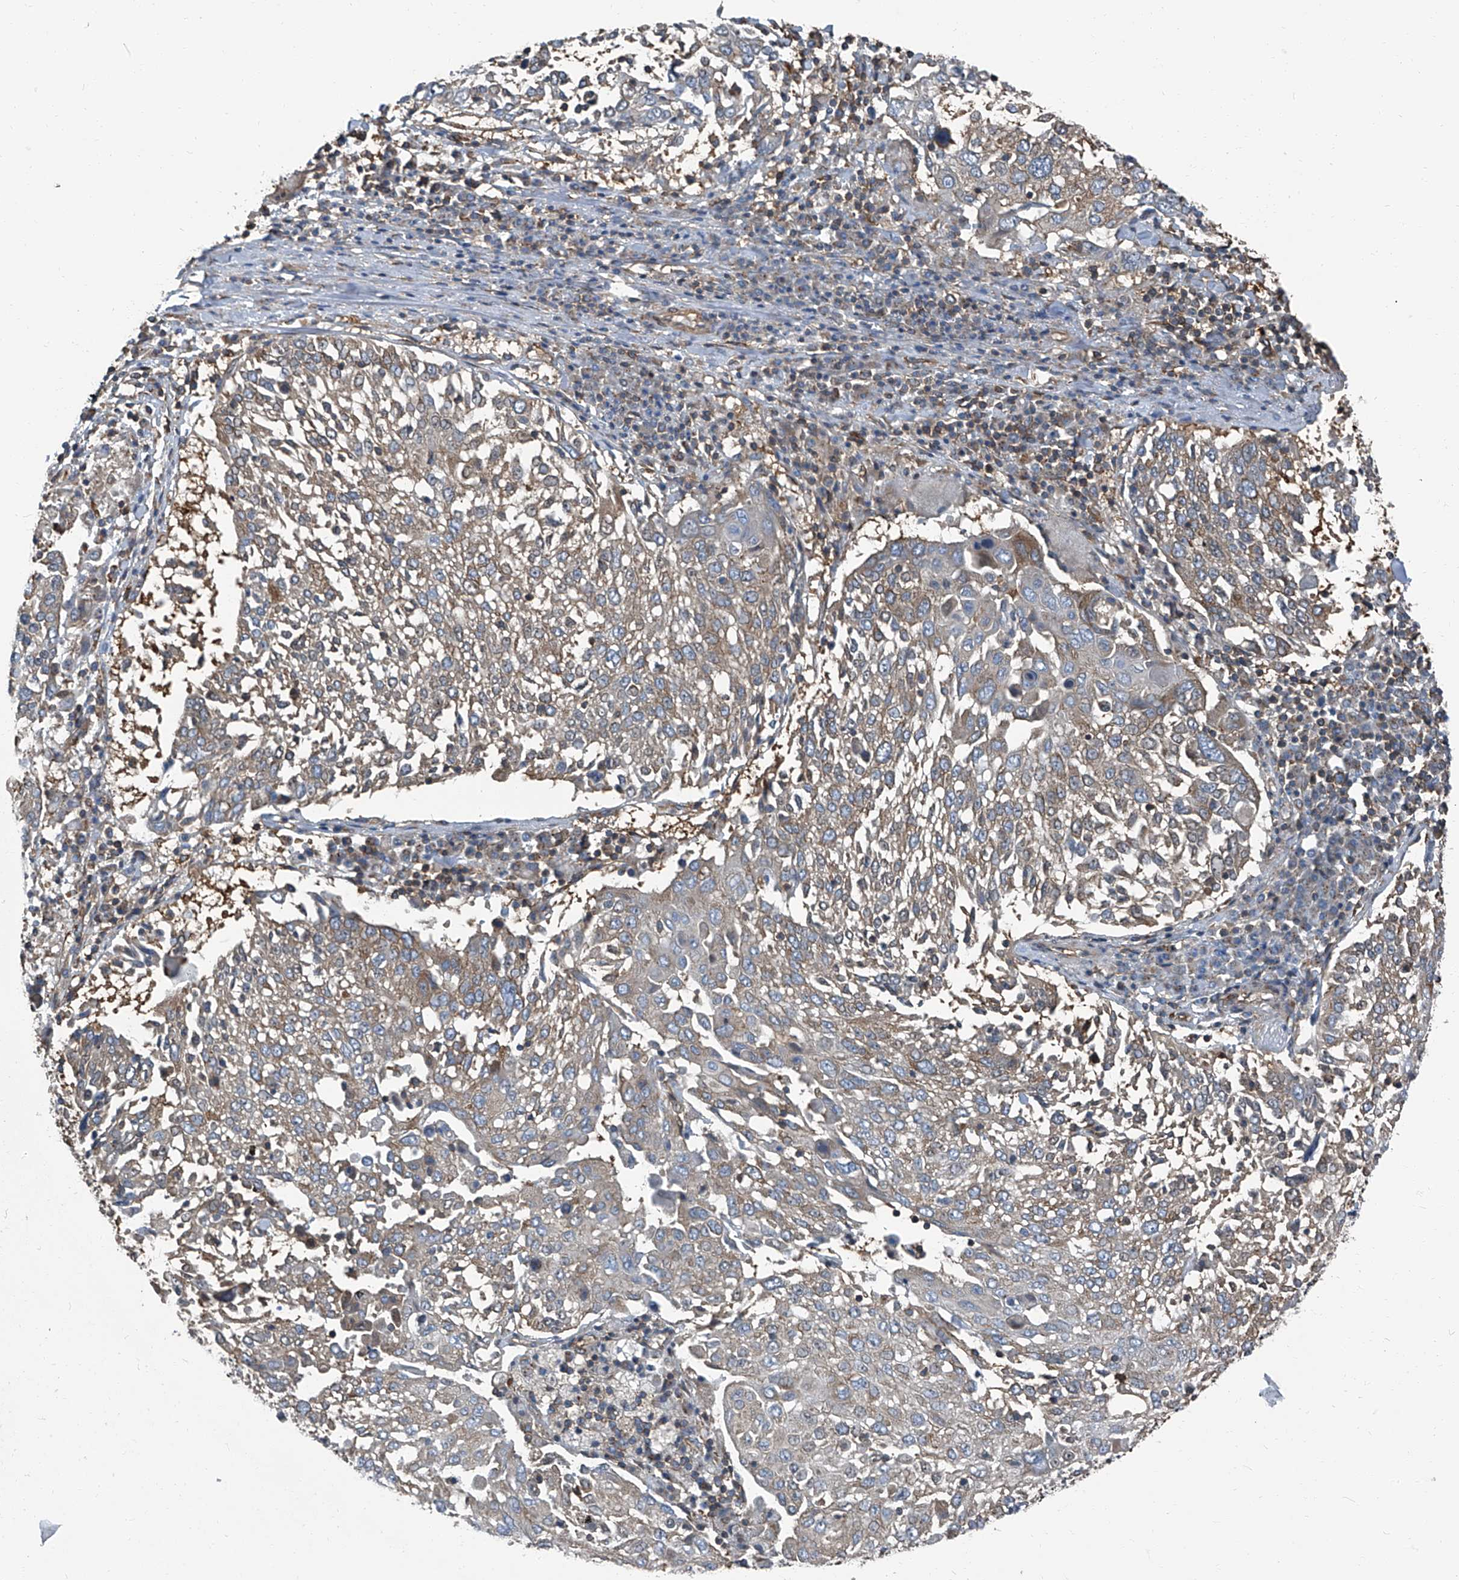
{"staining": {"intensity": "weak", "quantity": ">75%", "location": "cytoplasmic/membranous"}, "tissue": "lung cancer", "cell_type": "Tumor cells", "image_type": "cancer", "snomed": [{"axis": "morphology", "description": "Squamous cell carcinoma, NOS"}, {"axis": "topography", "description": "Lung"}], "caption": "A brown stain labels weak cytoplasmic/membranous expression of a protein in lung cancer (squamous cell carcinoma) tumor cells. The protein of interest is shown in brown color, while the nuclei are stained blue.", "gene": "SEPTIN7", "patient": {"sex": "male", "age": 65}}